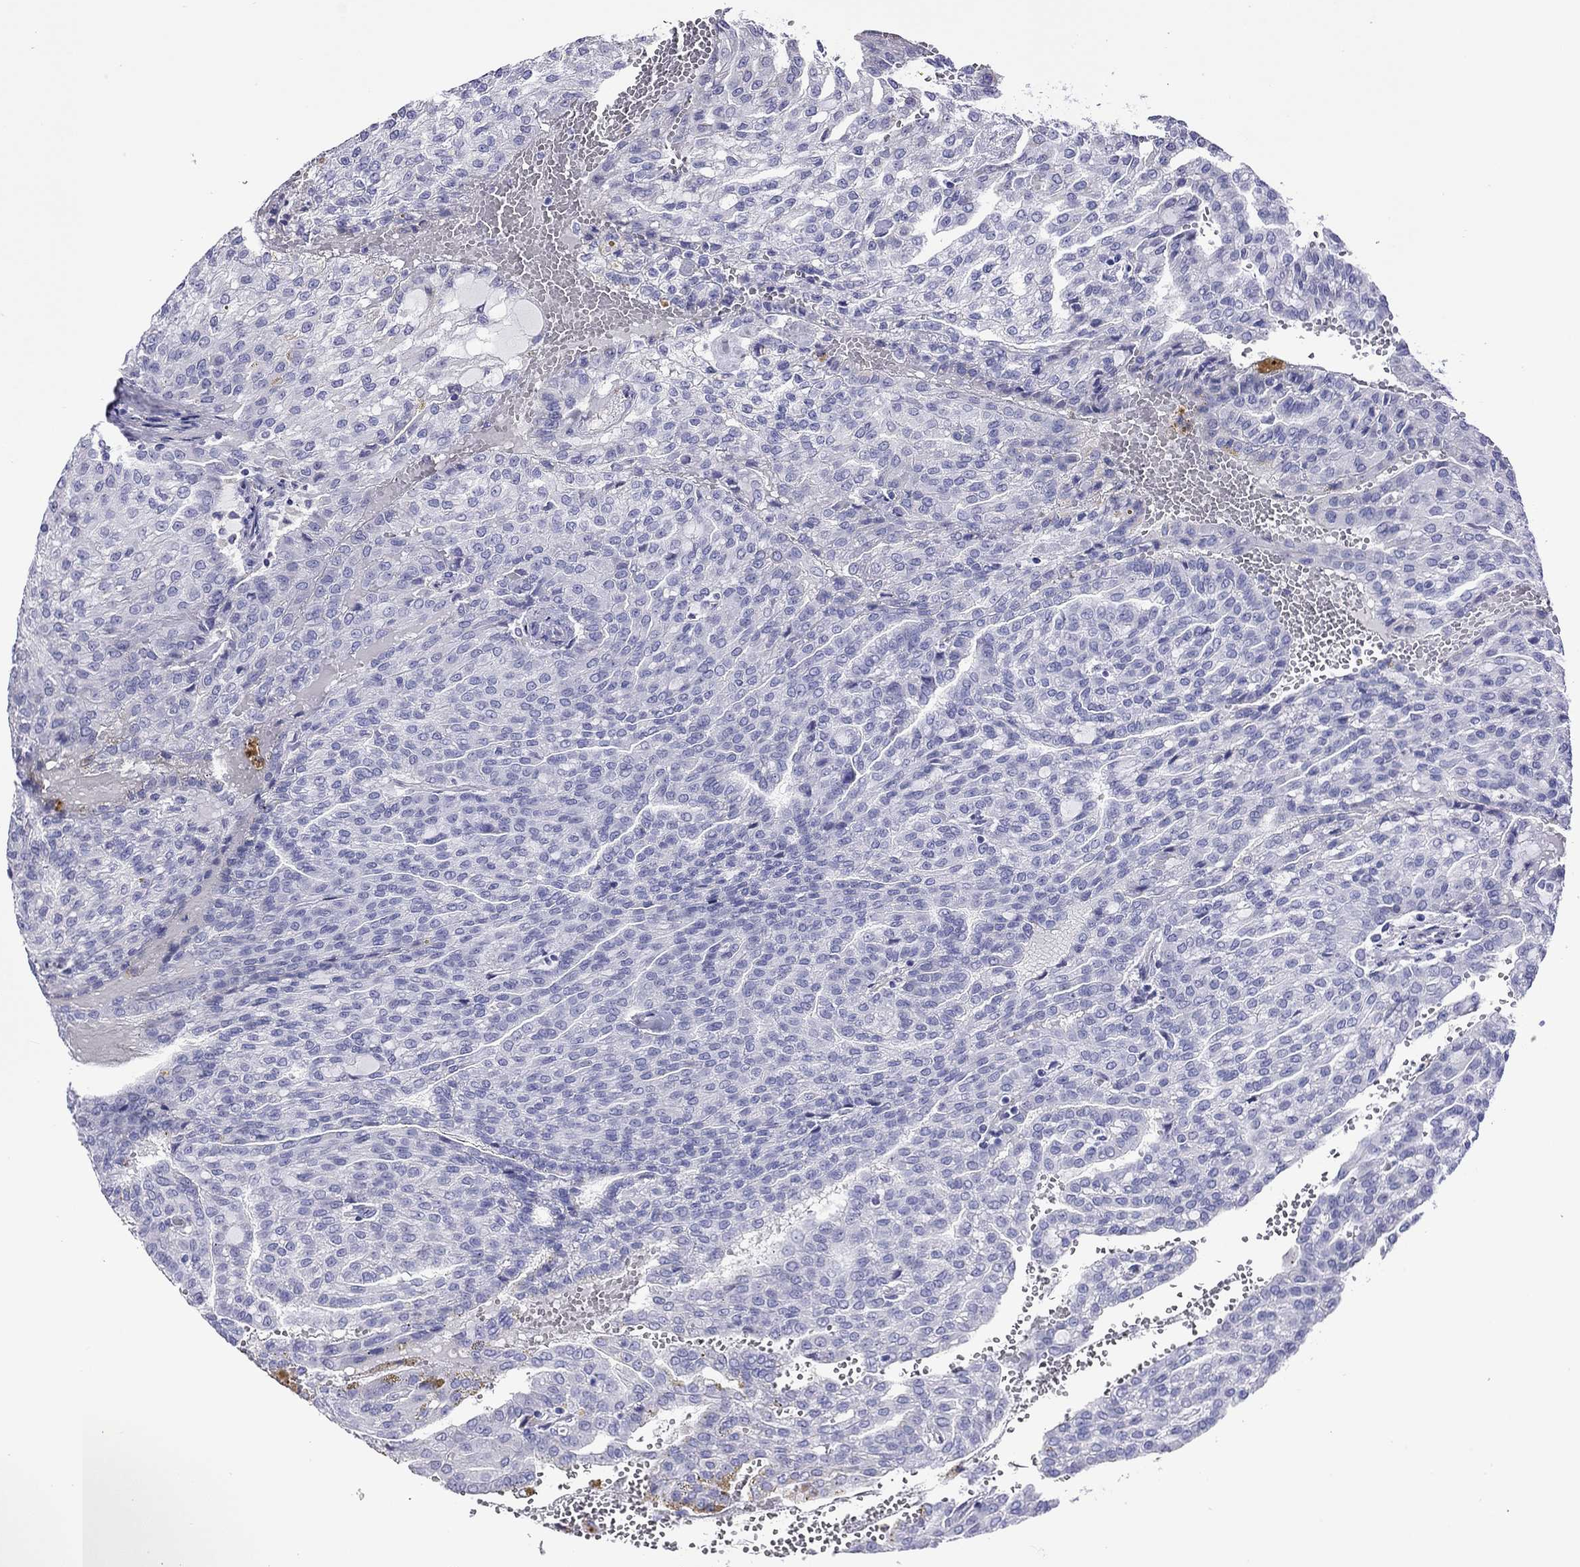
{"staining": {"intensity": "negative", "quantity": "none", "location": "none"}, "tissue": "renal cancer", "cell_type": "Tumor cells", "image_type": "cancer", "snomed": [{"axis": "morphology", "description": "Adenocarcinoma, NOS"}, {"axis": "topography", "description": "Kidney"}], "caption": "A histopathology image of human renal adenocarcinoma is negative for staining in tumor cells.", "gene": "SLC30A8", "patient": {"sex": "male", "age": 63}}